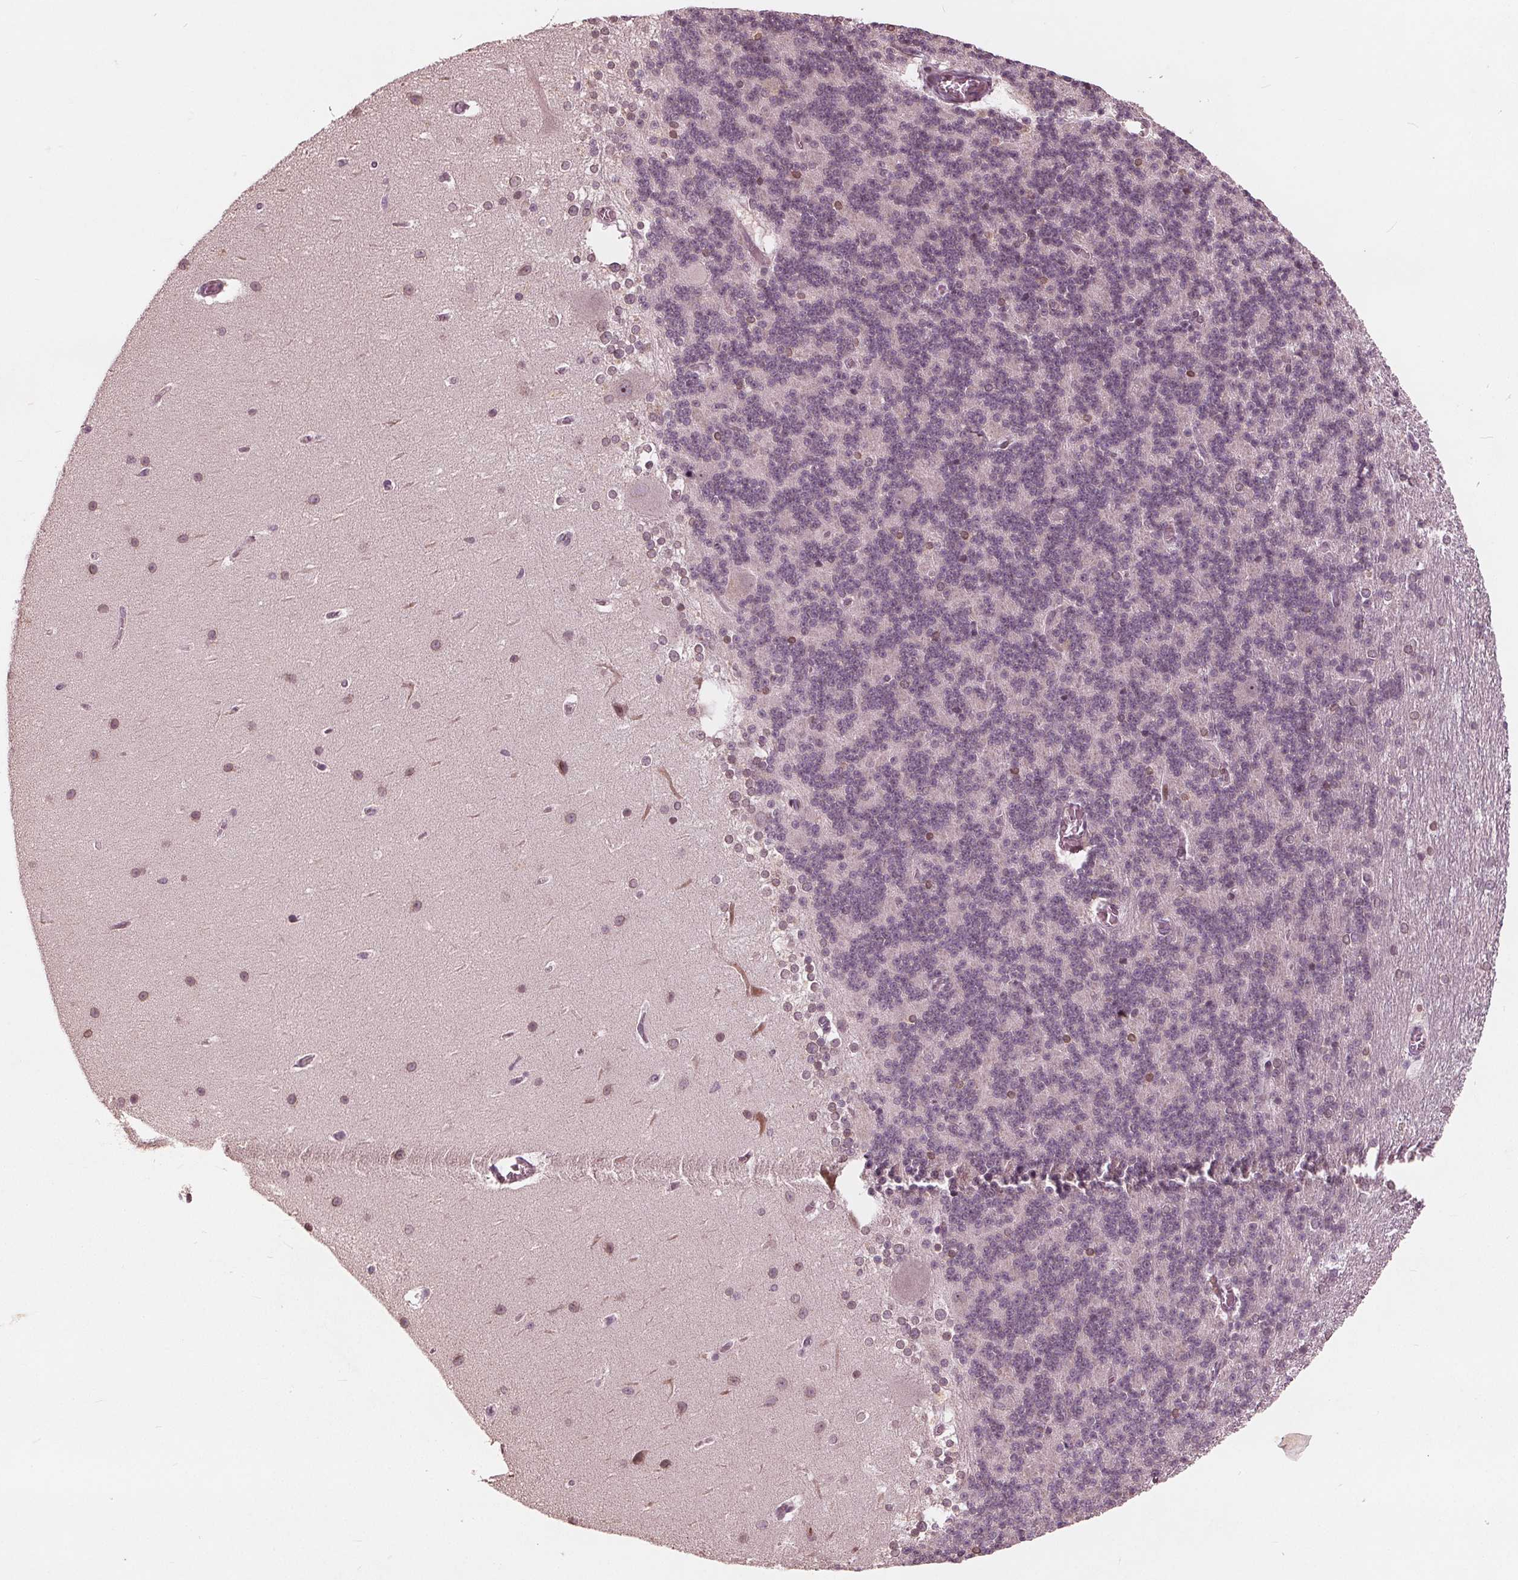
{"staining": {"intensity": "negative", "quantity": "none", "location": "none"}, "tissue": "cerebellum", "cell_type": "Cells in granular layer", "image_type": "normal", "snomed": [{"axis": "morphology", "description": "Normal tissue, NOS"}, {"axis": "topography", "description": "Cerebellum"}], "caption": "Immunohistochemistry (IHC) histopathology image of normal cerebellum: cerebellum stained with DAB demonstrates no significant protein expression in cells in granular layer. (Stains: DAB (3,3'-diaminobenzidine) IHC with hematoxylin counter stain, Microscopy: brightfield microscopy at high magnification).", "gene": "NUP210", "patient": {"sex": "female", "age": 19}}